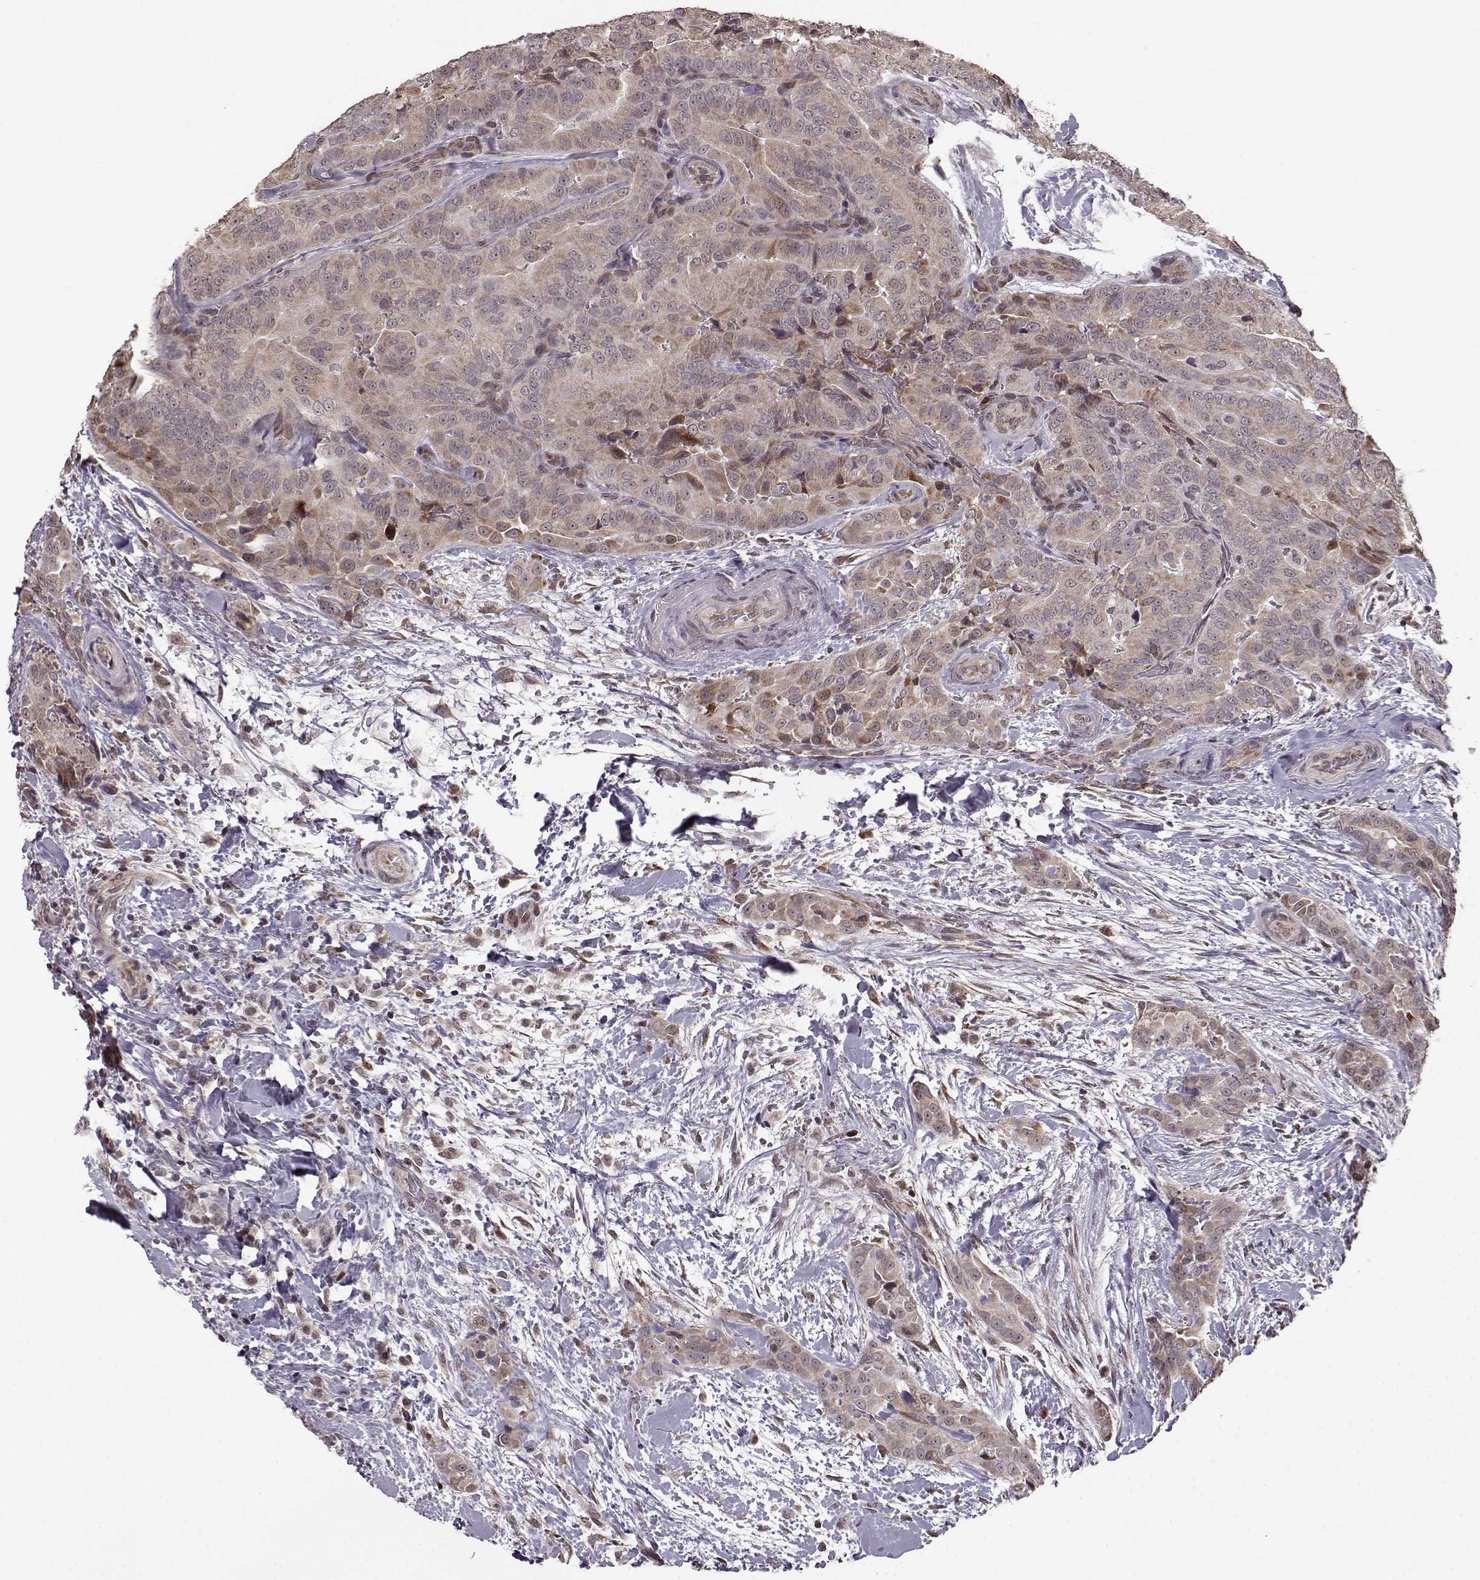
{"staining": {"intensity": "moderate", "quantity": ">75%", "location": "cytoplasmic/membranous"}, "tissue": "thyroid cancer", "cell_type": "Tumor cells", "image_type": "cancer", "snomed": [{"axis": "morphology", "description": "Papillary adenocarcinoma, NOS"}, {"axis": "topography", "description": "Thyroid gland"}], "caption": "The image reveals a brown stain indicating the presence of a protein in the cytoplasmic/membranous of tumor cells in thyroid cancer. (Stains: DAB (3,3'-diaminobenzidine) in brown, nuclei in blue, Microscopy: brightfield microscopy at high magnification).", "gene": "ELOVL5", "patient": {"sex": "male", "age": 61}}